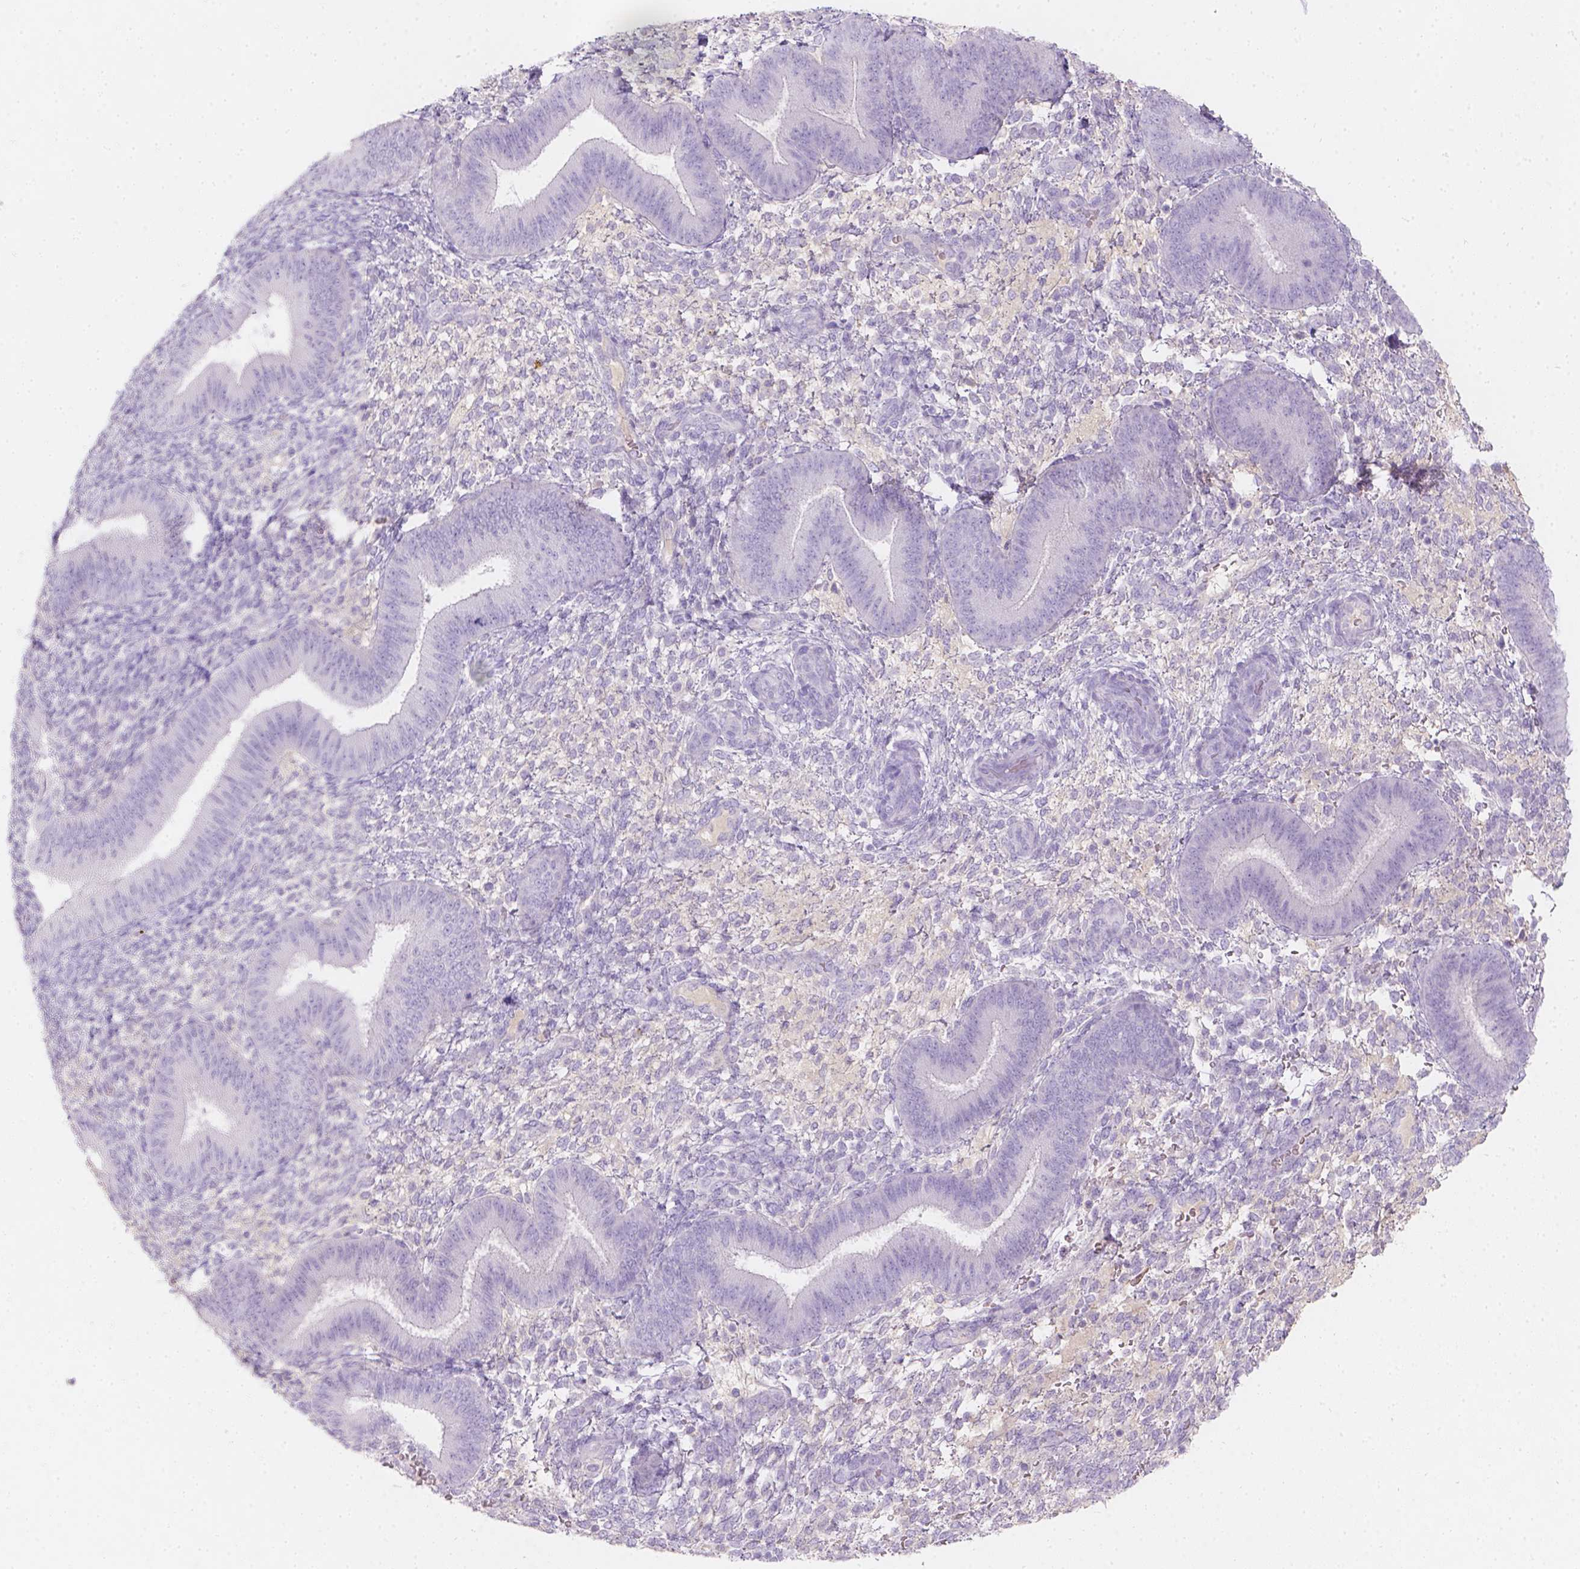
{"staining": {"intensity": "negative", "quantity": "none", "location": "none"}, "tissue": "endometrium", "cell_type": "Cells in endometrial stroma", "image_type": "normal", "snomed": [{"axis": "morphology", "description": "Normal tissue, NOS"}, {"axis": "topography", "description": "Endometrium"}], "caption": "High power microscopy photomicrograph of an immunohistochemistry image of normal endometrium, revealing no significant expression in cells in endometrial stroma.", "gene": "GAL3ST2", "patient": {"sex": "female", "age": 39}}